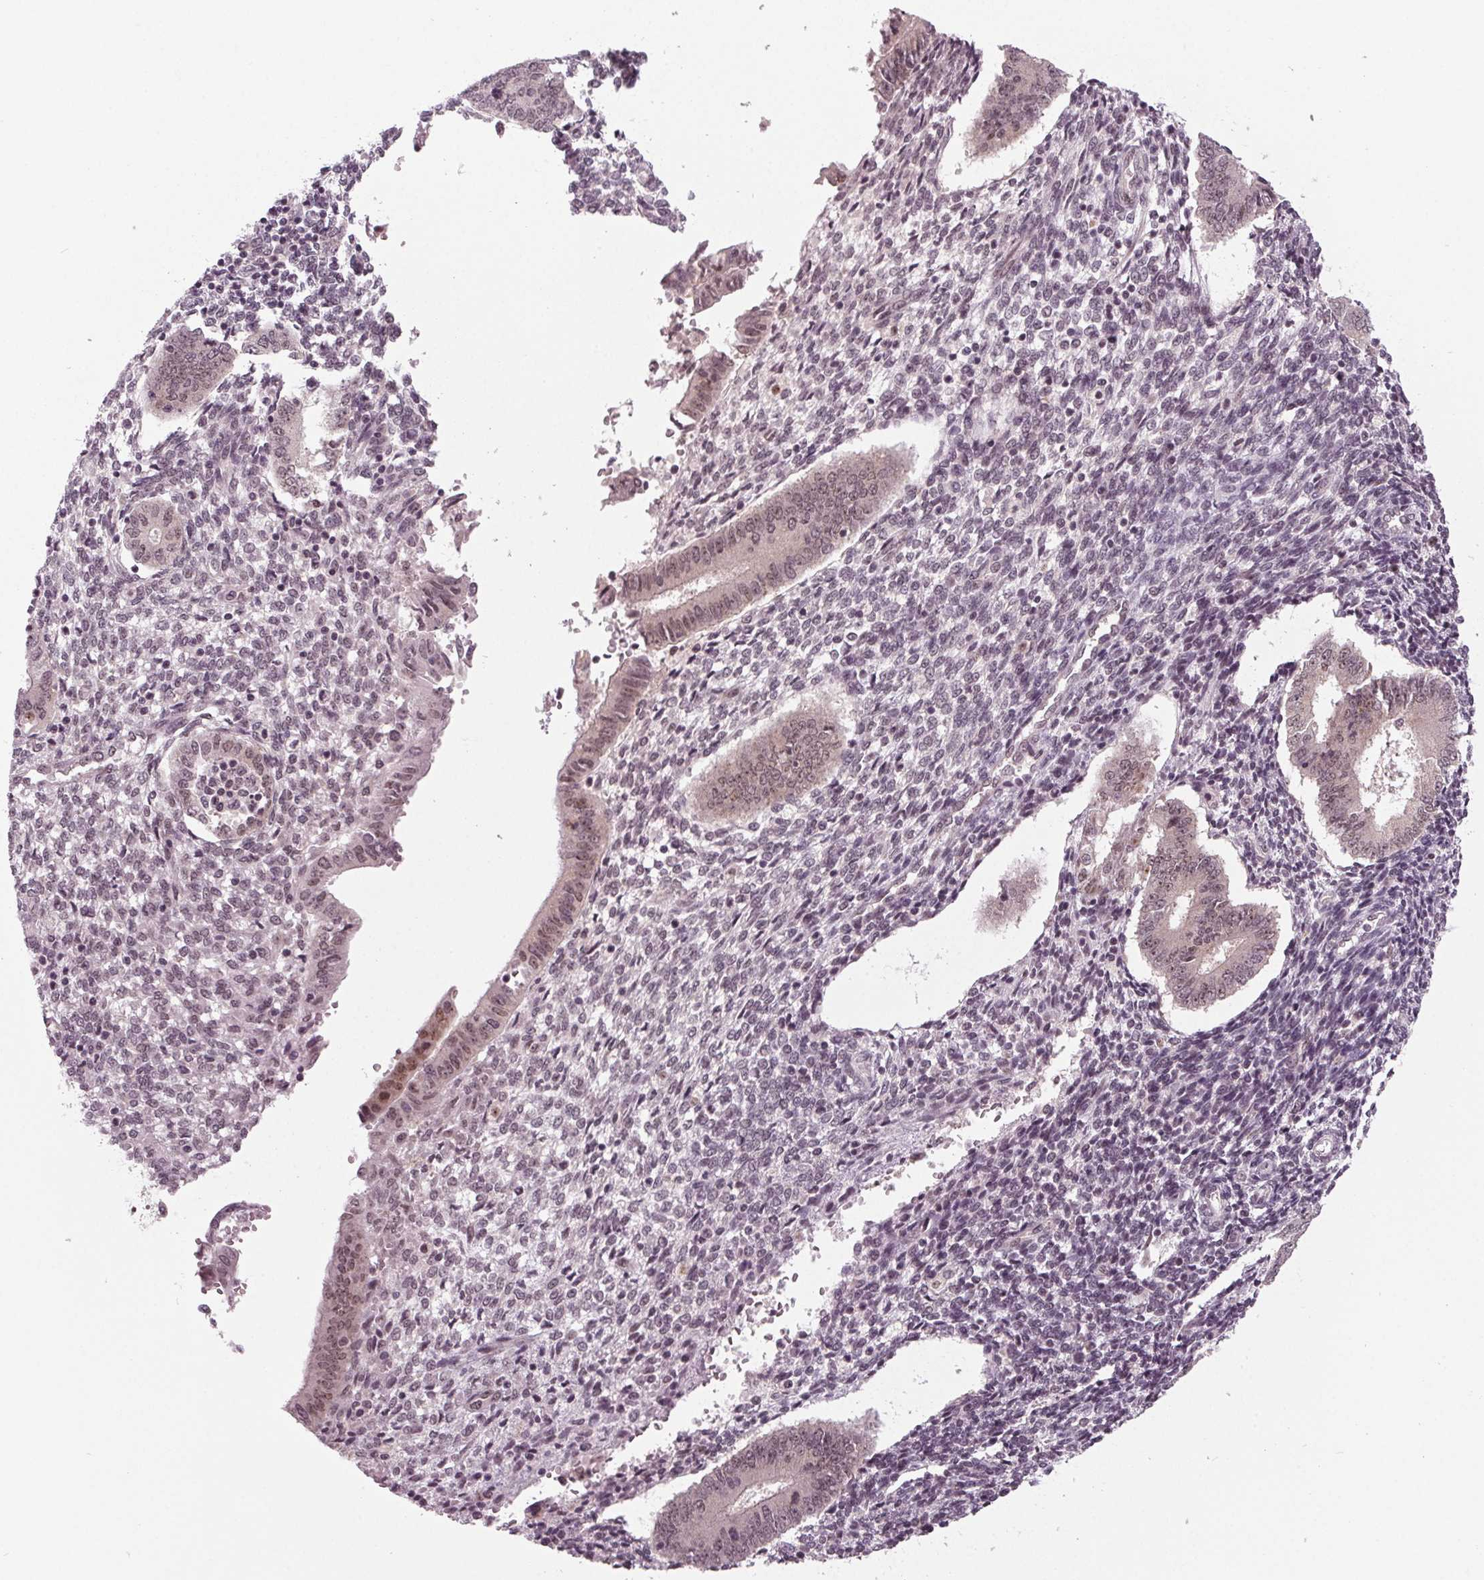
{"staining": {"intensity": "weak", "quantity": "25%-75%", "location": "nuclear"}, "tissue": "endometrium", "cell_type": "Cells in endometrial stroma", "image_type": "normal", "snomed": [{"axis": "morphology", "description": "Normal tissue, NOS"}, {"axis": "topography", "description": "Endometrium"}], "caption": "A high-resolution histopathology image shows immunohistochemistry (IHC) staining of benign endometrium, which displays weak nuclear expression in about 25%-75% of cells in endometrial stroma. The protein is stained brown, and the nuclei are stained in blue (DAB IHC with brightfield microscopy, high magnification).", "gene": "DDX41", "patient": {"sex": "female", "age": 40}}